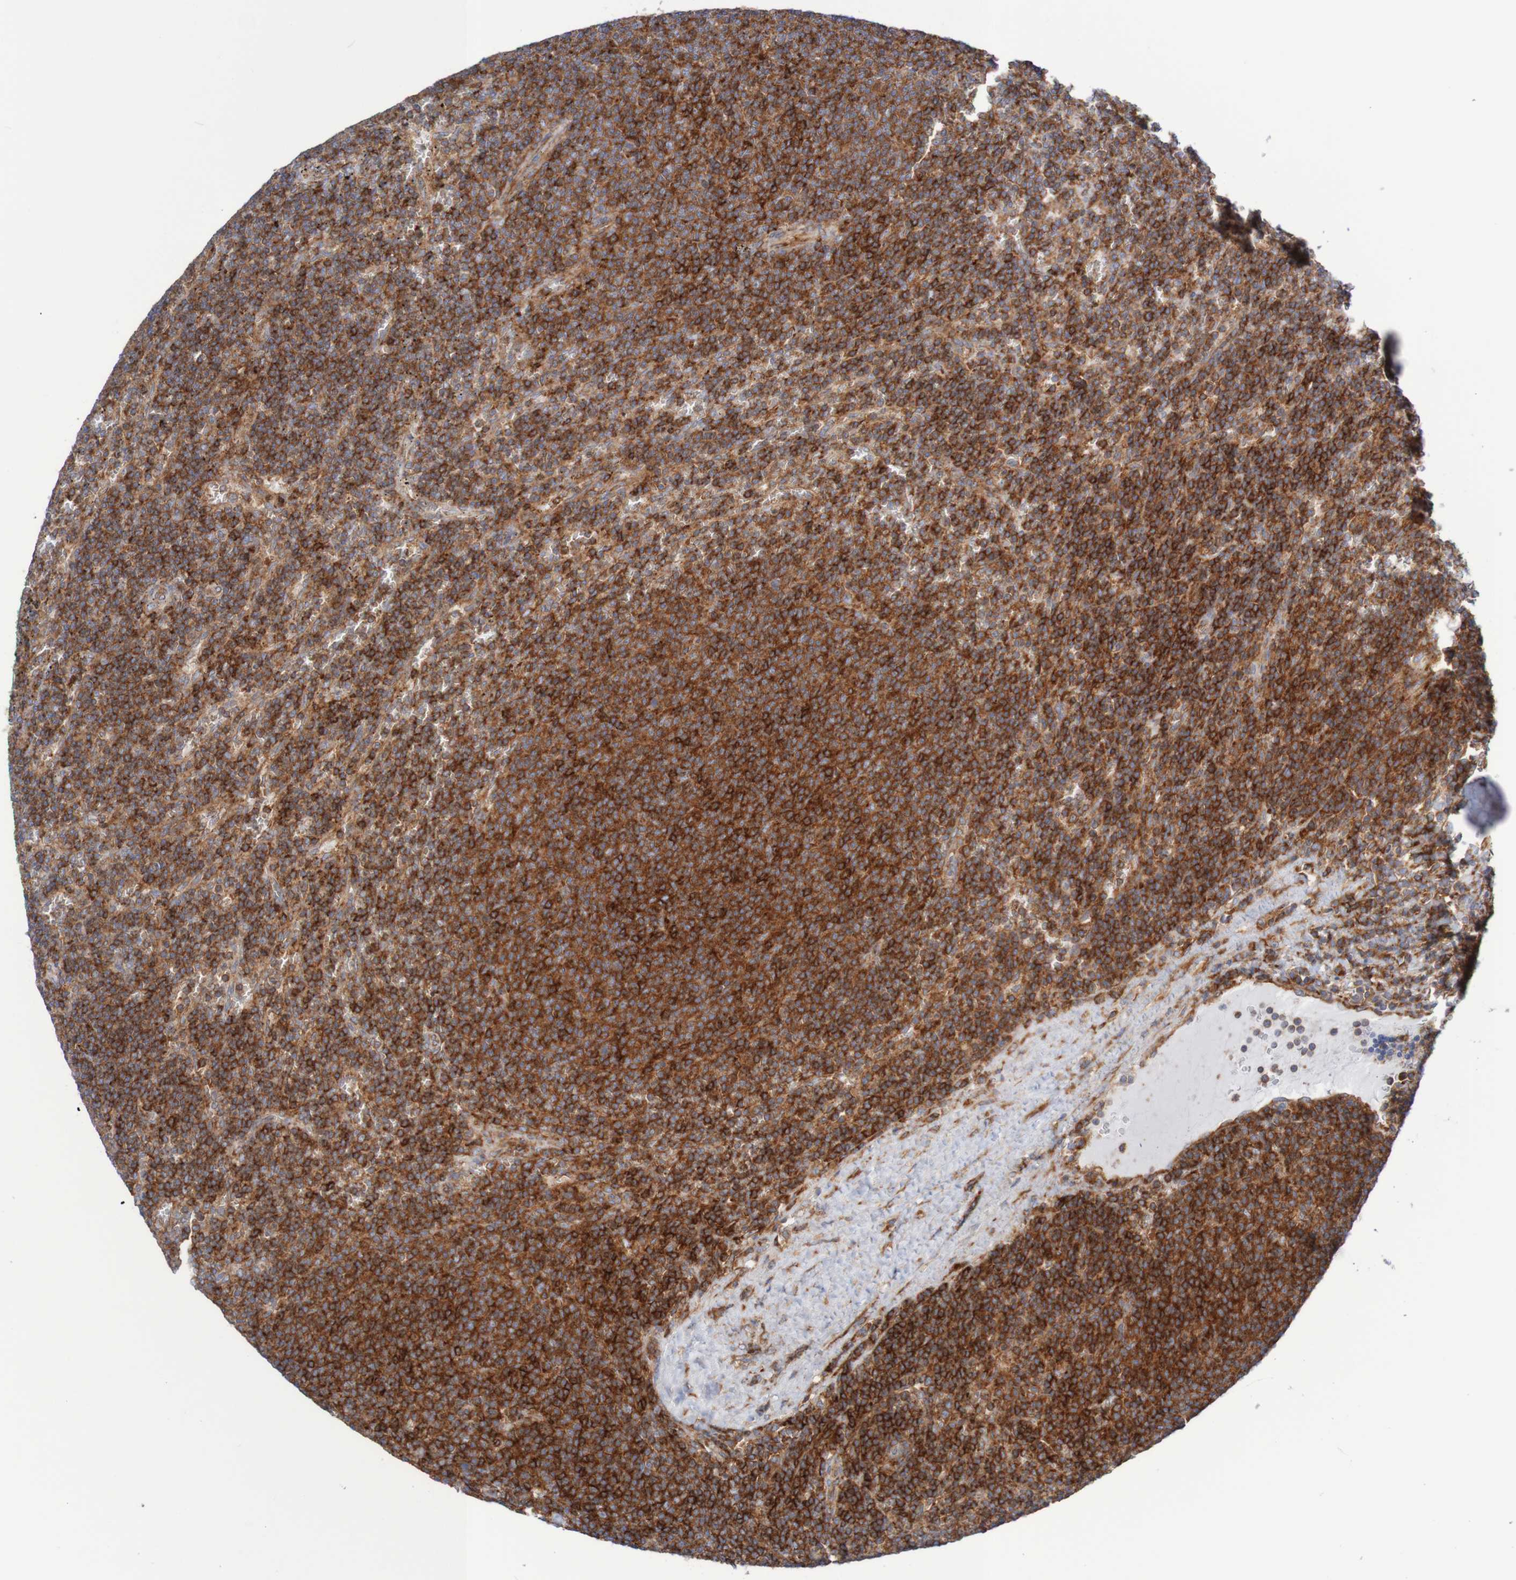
{"staining": {"intensity": "strong", "quantity": ">75%", "location": "cytoplasmic/membranous"}, "tissue": "lymphoma", "cell_type": "Tumor cells", "image_type": "cancer", "snomed": [{"axis": "morphology", "description": "Malignant lymphoma, non-Hodgkin's type, Low grade"}, {"axis": "topography", "description": "Spleen"}], "caption": "Immunohistochemistry (IHC) micrograph of human low-grade malignant lymphoma, non-Hodgkin's type stained for a protein (brown), which reveals high levels of strong cytoplasmic/membranous staining in about >75% of tumor cells.", "gene": "FXR2", "patient": {"sex": "female", "age": 50}}